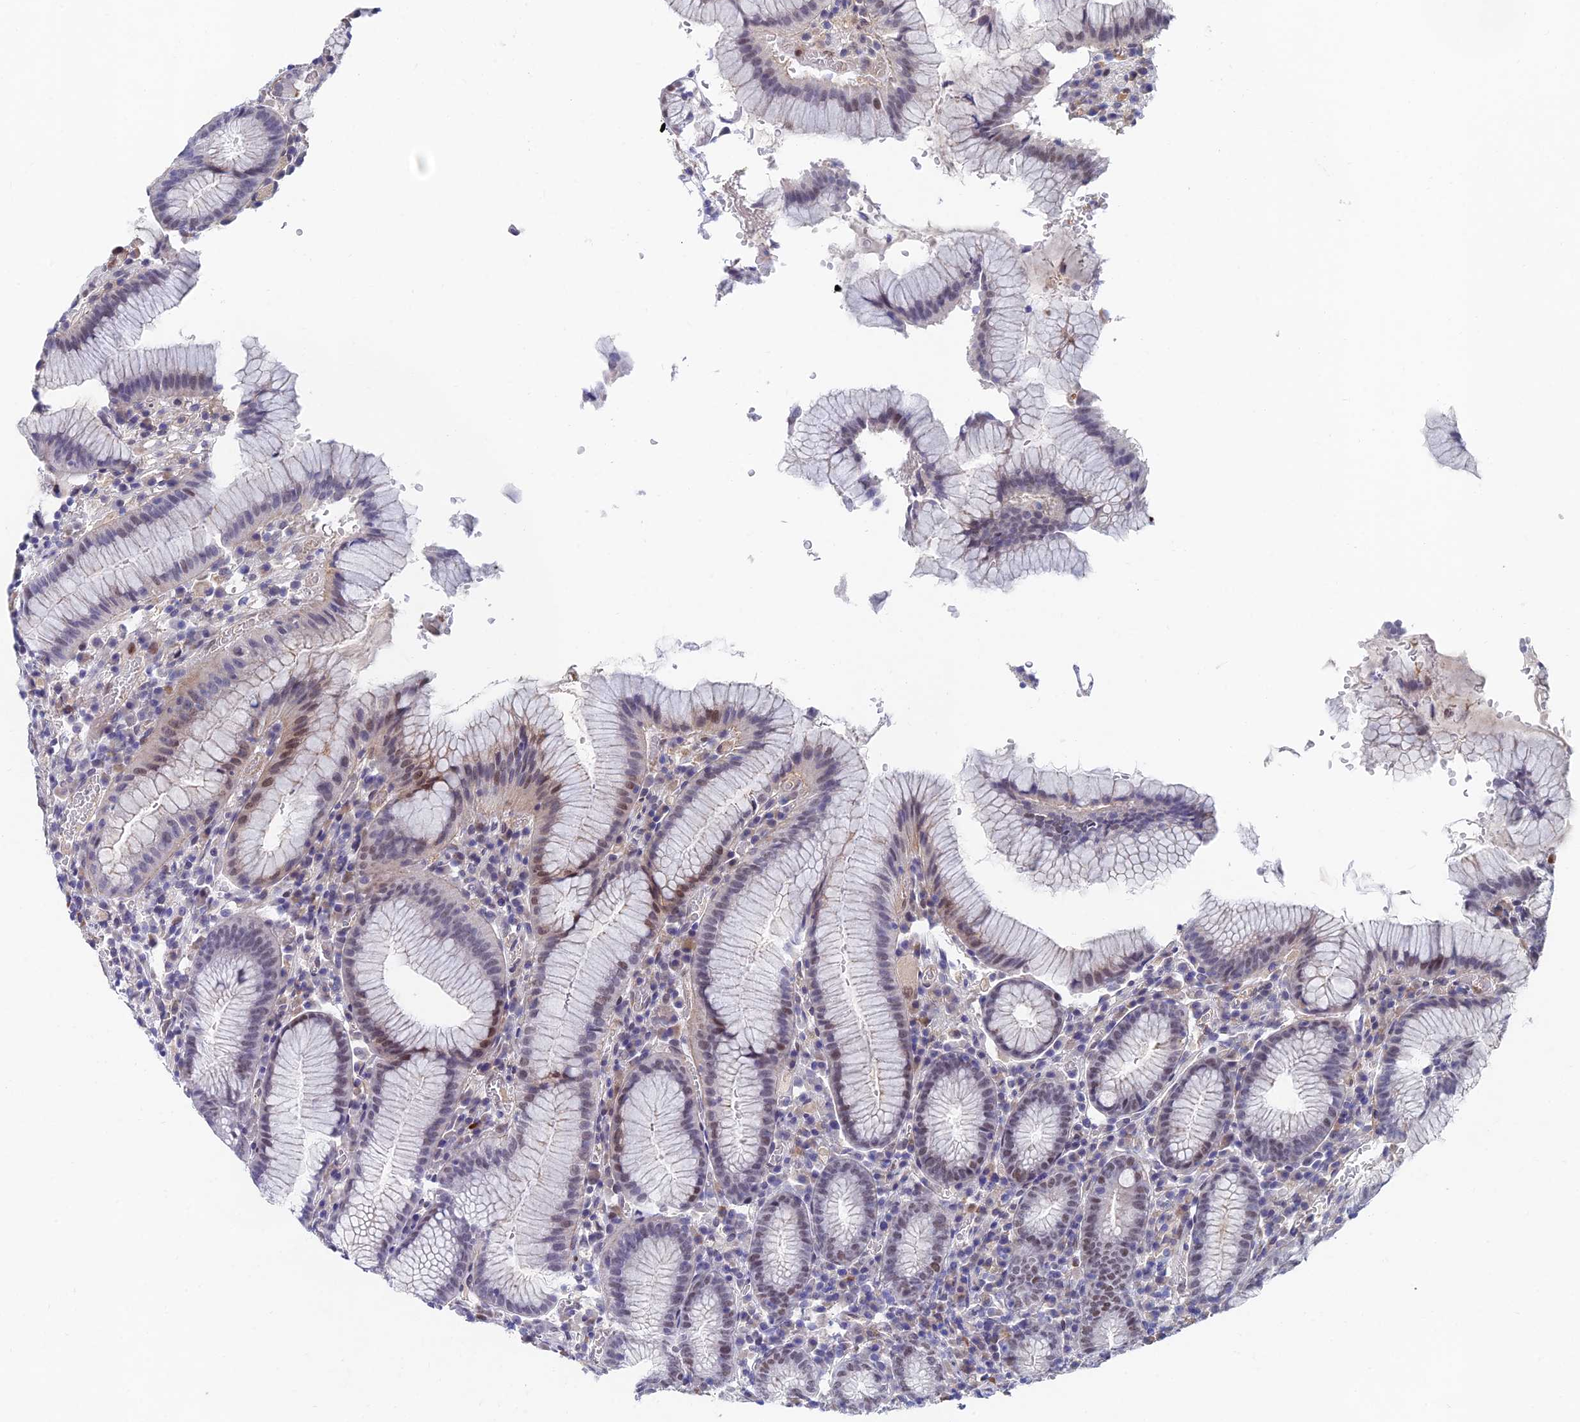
{"staining": {"intensity": "weak", "quantity": "25%-75%", "location": "nuclear"}, "tissue": "stomach", "cell_type": "Glandular cells", "image_type": "normal", "snomed": [{"axis": "morphology", "description": "Normal tissue, NOS"}, {"axis": "topography", "description": "Stomach"}], "caption": "Benign stomach was stained to show a protein in brown. There is low levels of weak nuclear expression in approximately 25%-75% of glandular cells. The staining was performed using DAB, with brown indicating positive protein expression. Nuclei are stained blue with hematoxylin.", "gene": "TRIM24", "patient": {"sex": "male", "age": 55}}